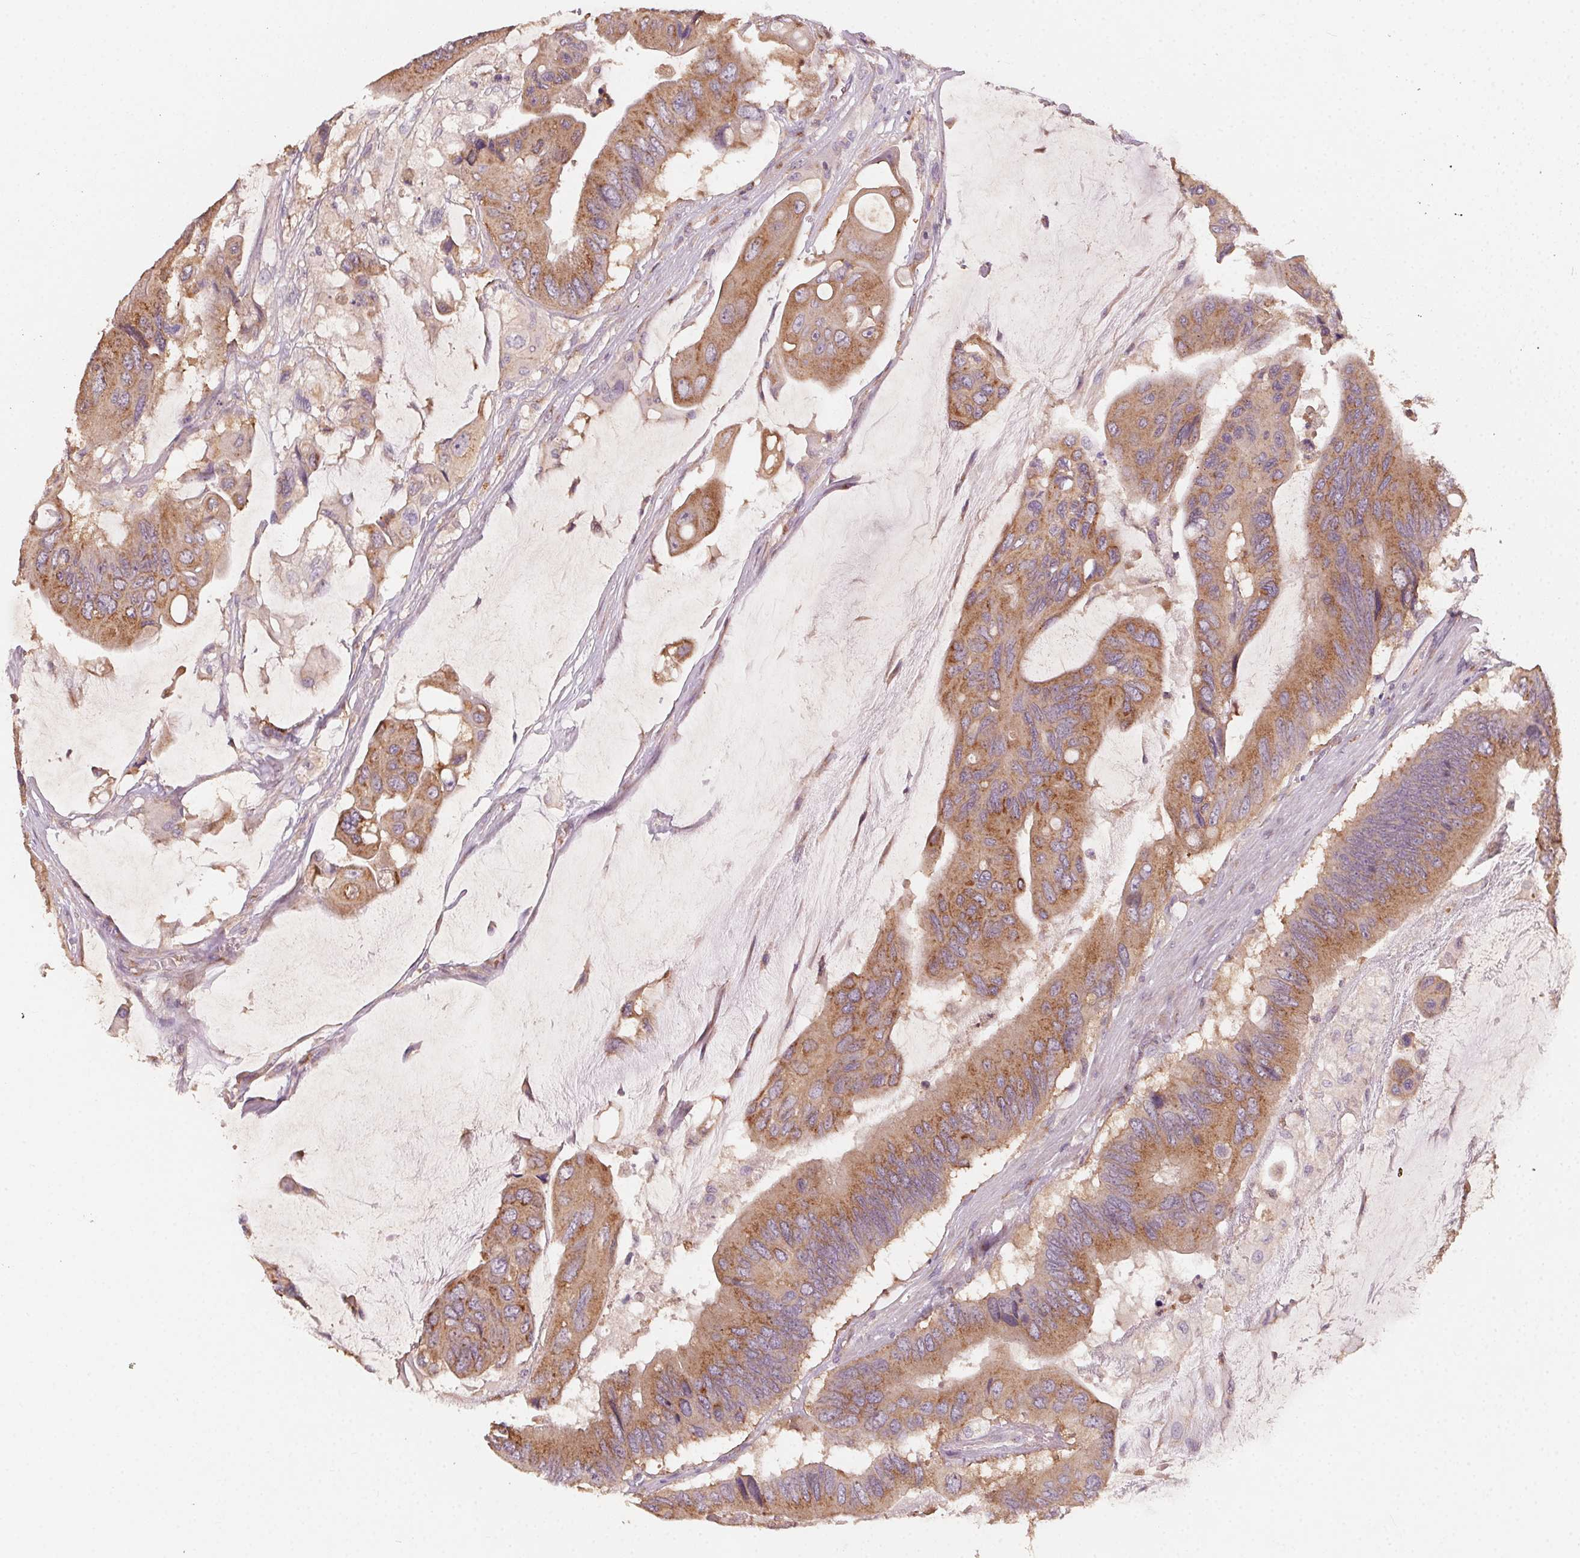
{"staining": {"intensity": "moderate", "quantity": ">75%", "location": "cytoplasmic/membranous"}, "tissue": "colorectal cancer", "cell_type": "Tumor cells", "image_type": "cancer", "snomed": [{"axis": "morphology", "description": "Adenocarcinoma, NOS"}, {"axis": "topography", "description": "Rectum"}], "caption": "High-magnification brightfield microscopy of colorectal cancer stained with DAB (brown) and counterstained with hematoxylin (blue). tumor cells exhibit moderate cytoplasmic/membranous staining is present in about>75% of cells. Immunohistochemistry (ihc) stains the protein in brown and the nuclei are stained blue.", "gene": "AP1S1", "patient": {"sex": "male", "age": 63}}